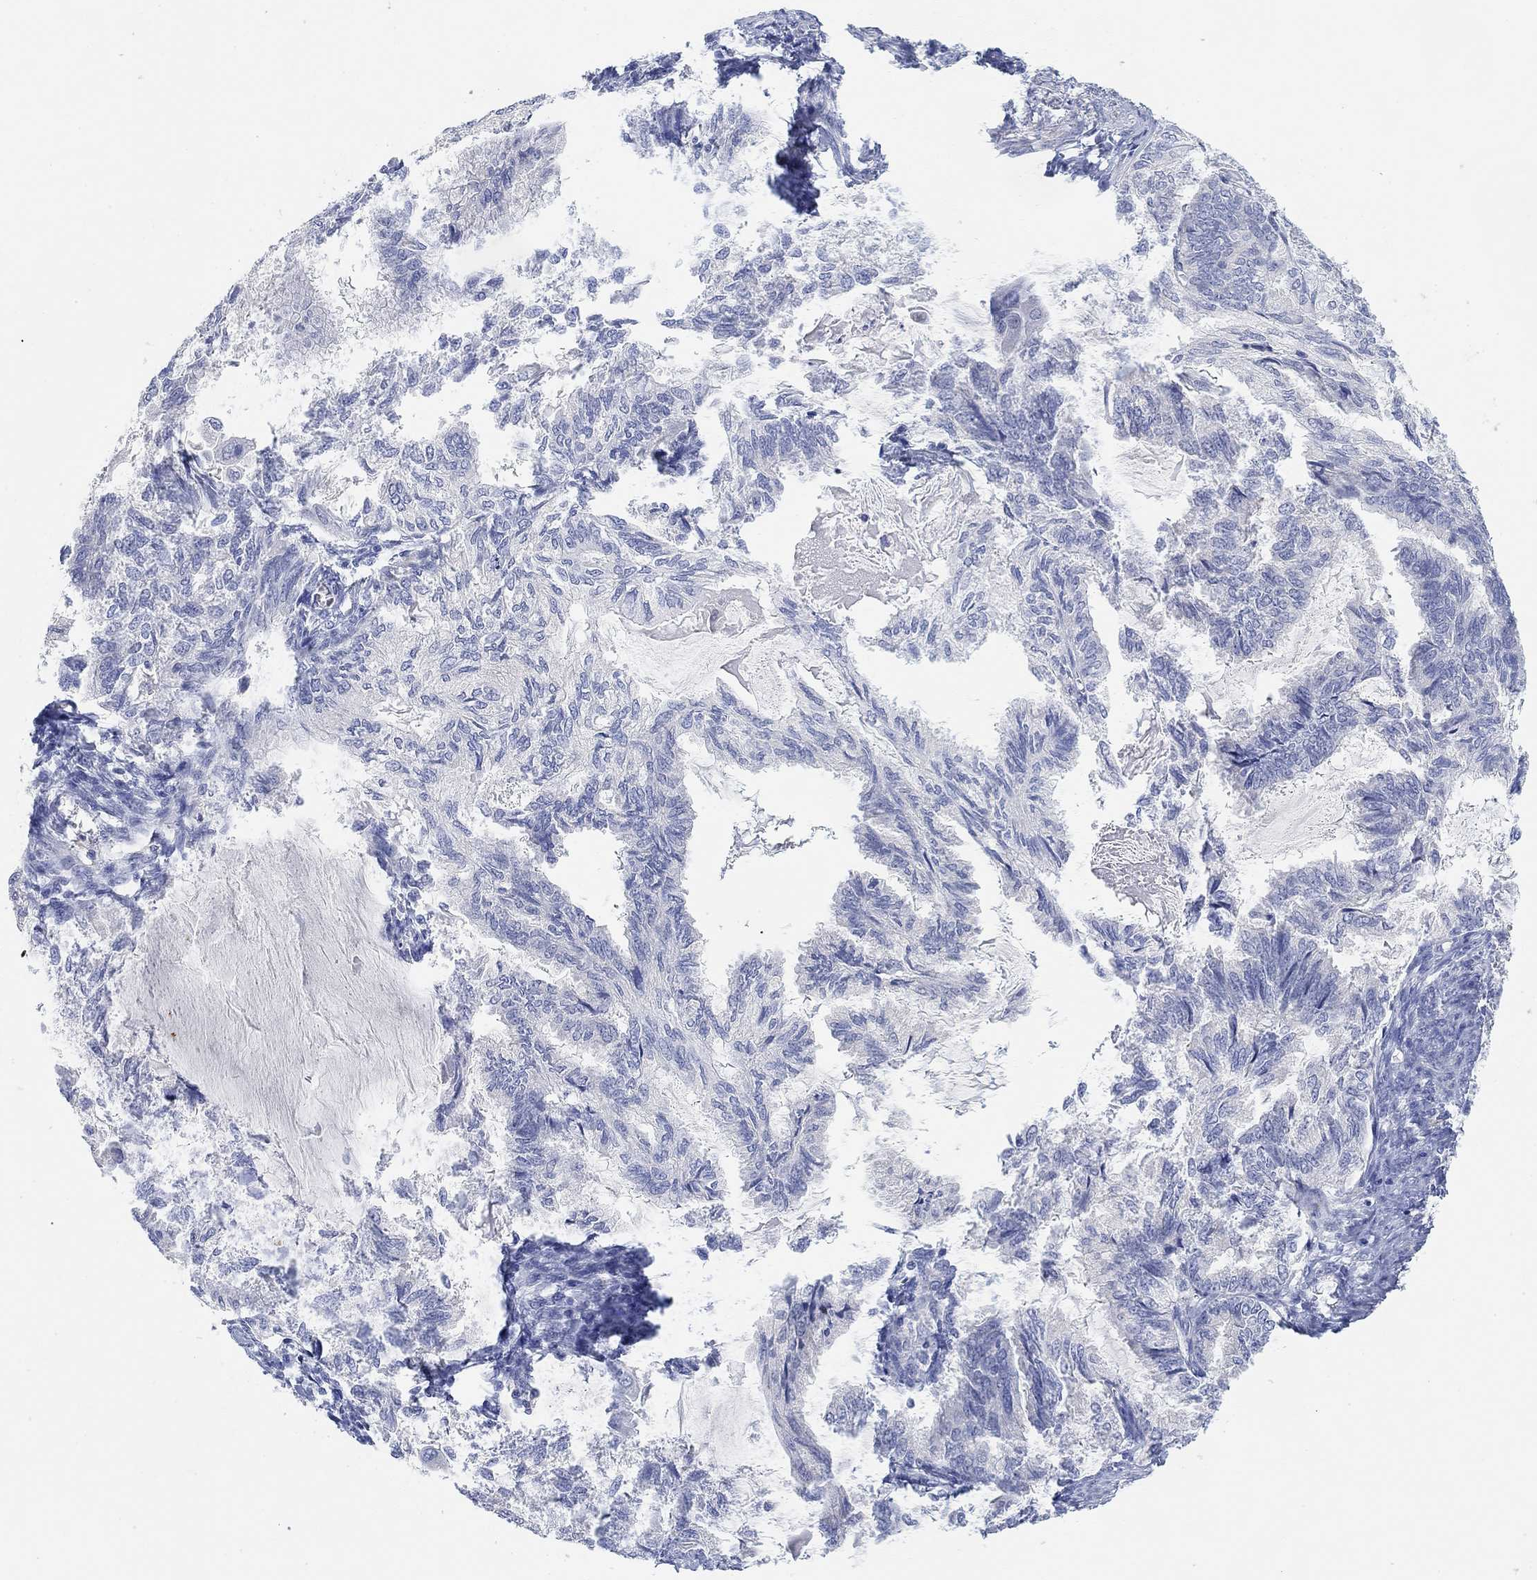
{"staining": {"intensity": "negative", "quantity": "none", "location": "none"}, "tissue": "endometrial cancer", "cell_type": "Tumor cells", "image_type": "cancer", "snomed": [{"axis": "morphology", "description": "Adenocarcinoma, NOS"}, {"axis": "topography", "description": "Endometrium"}], "caption": "A micrograph of endometrial cancer stained for a protein displays no brown staining in tumor cells.", "gene": "VAT1L", "patient": {"sex": "female", "age": 86}}